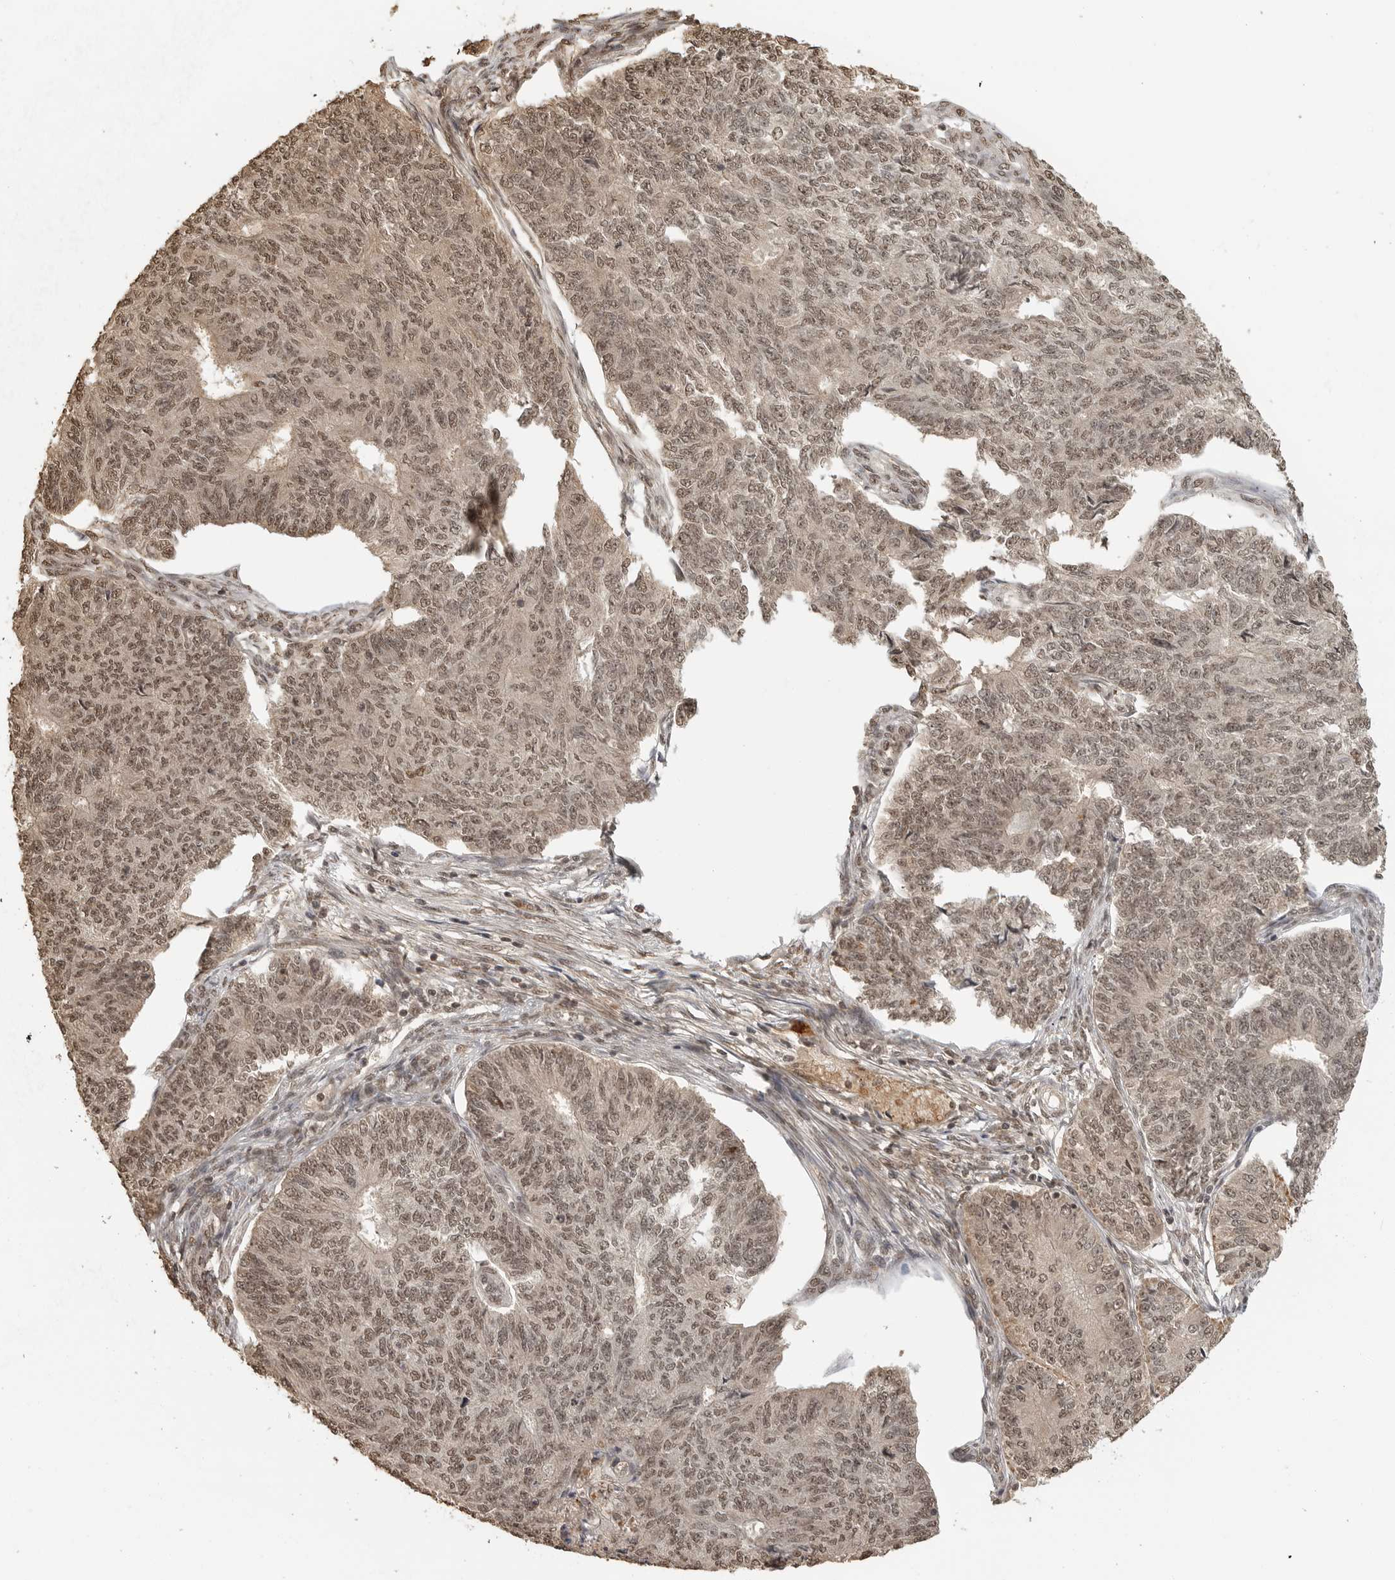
{"staining": {"intensity": "weak", "quantity": ">75%", "location": "nuclear"}, "tissue": "endometrial cancer", "cell_type": "Tumor cells", "image_type": "cancer", "snomed": [{"axis": "morphology", "description": "Adenocarcinoma, NOS"}, {"axis": "topography", "description": "Endometrium"}], "caption": "Tumor cells demonstrate low levels of weak nuclear staining in about >75% of cells in adenocarcinoma (endometrial).", "gene": "CLOCK", "patient": {"sex": "female", "age": 32}}